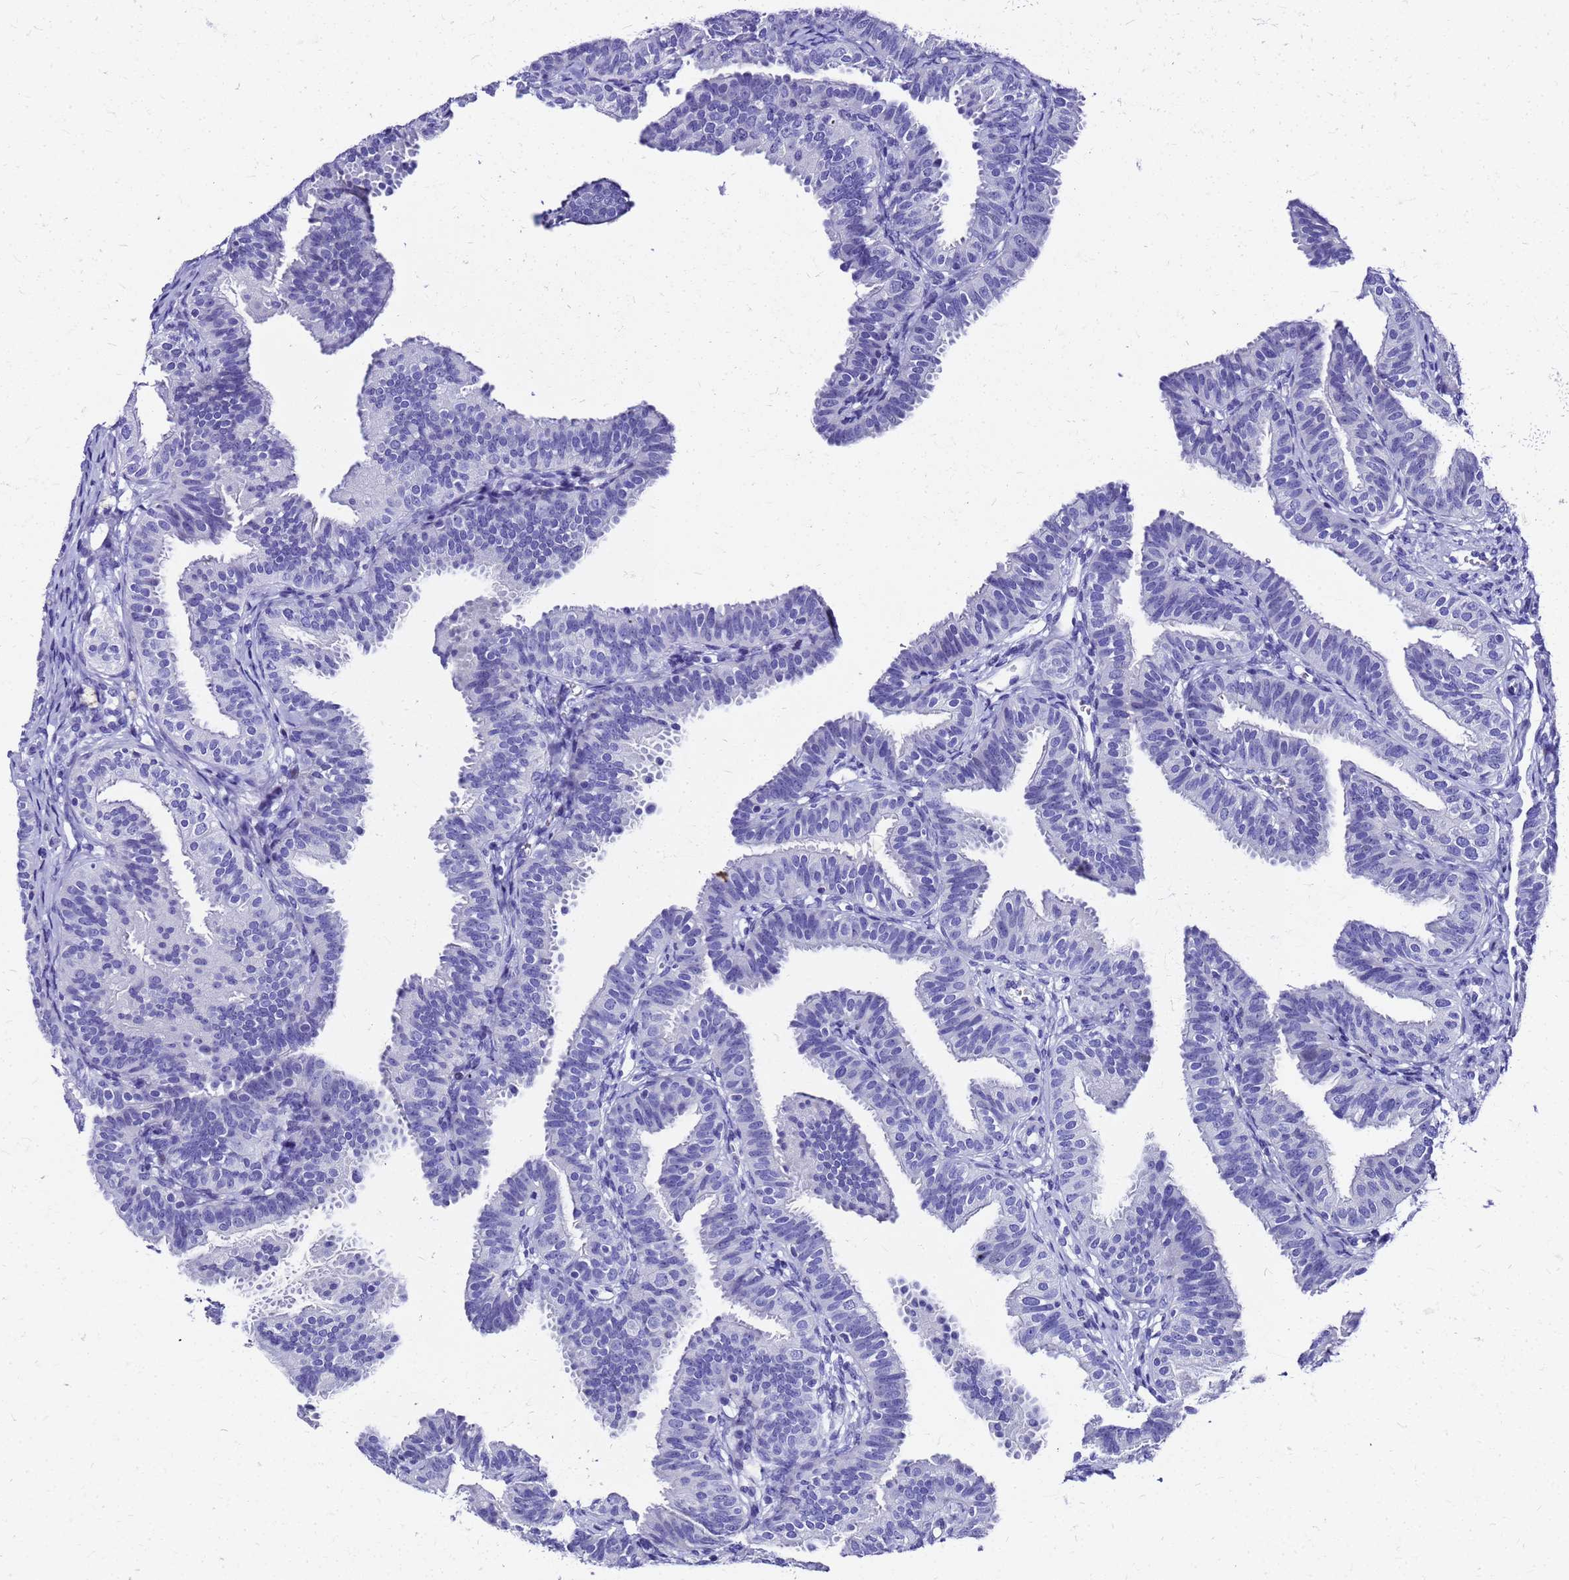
{"staining": {"intensity": "negative", "quantity": "none", "location": "none"}, "tissue": "fallopian tube", "cell_type": "Glandular cells", "image_type": "normal", "snomed": [{"axis": "morphology", "description": "Normal tissue, NOS"}, {"axis": "topography", "description": "Fallopian tube"}], "caption": "An IHC histopathology image of benign fallopian tube is shown. There is no staining in glandular cells of fallopian tube. (Brightfield microscopy of DAB immunohistochemistry (IHC) at high magnification).", "gene": "SMIM21", "patient": {"sex": "female", "age": 35}}